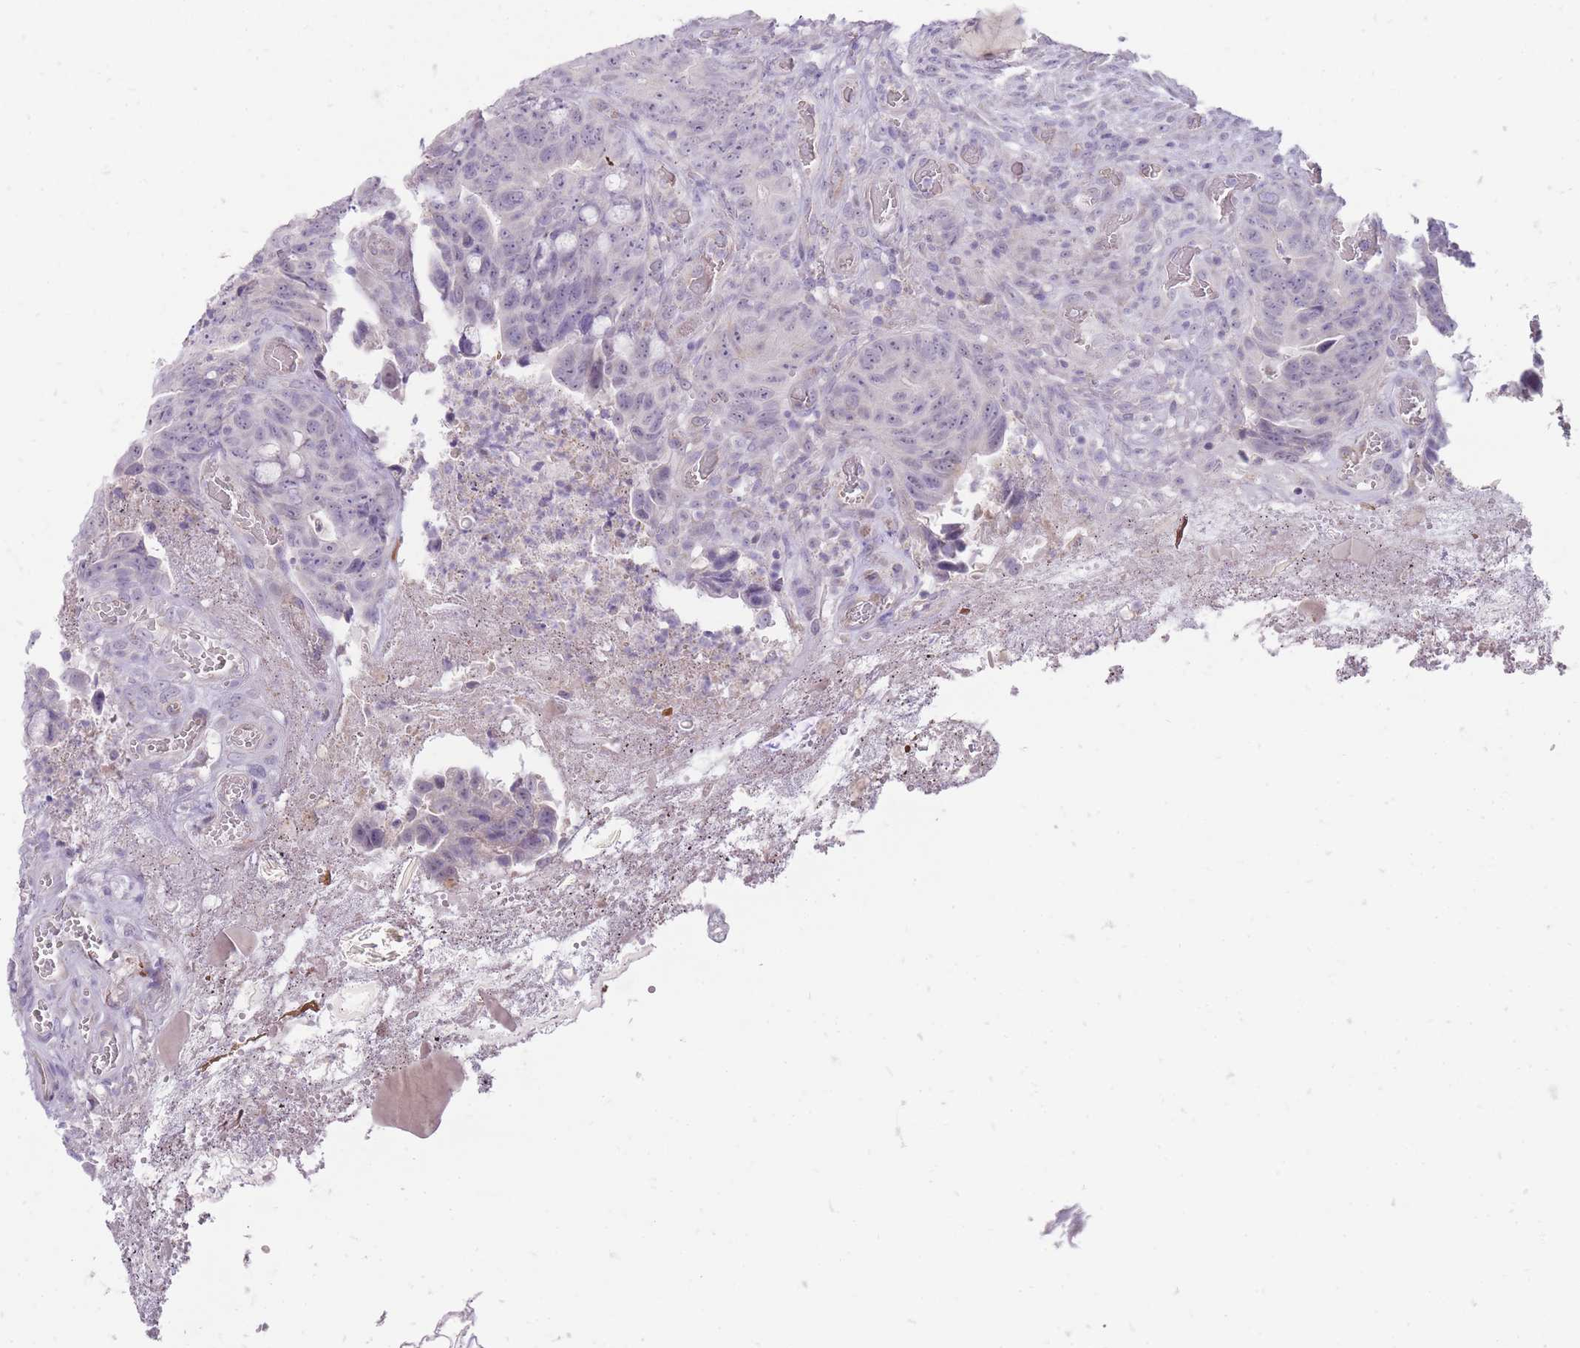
{"staining": {"intensity": "negative", "quantity": "none", "location": "none"}, "tissue": "colorectal cancer", "cell_type": "Tumor cells", "image_type": "cancer", "snomed": [{"axis": "morphology", "description": "Adenocarcinoma, NOS"}, {"axis": "topography", "description": "Colon"}], "caption": "This is an immunohistochemistry (IHC) image of colorectal adenocarcinoma. There is no staining in tumor cells.", "gene": "ERICH4", "patient": {"sex": "female", "age": 82}}